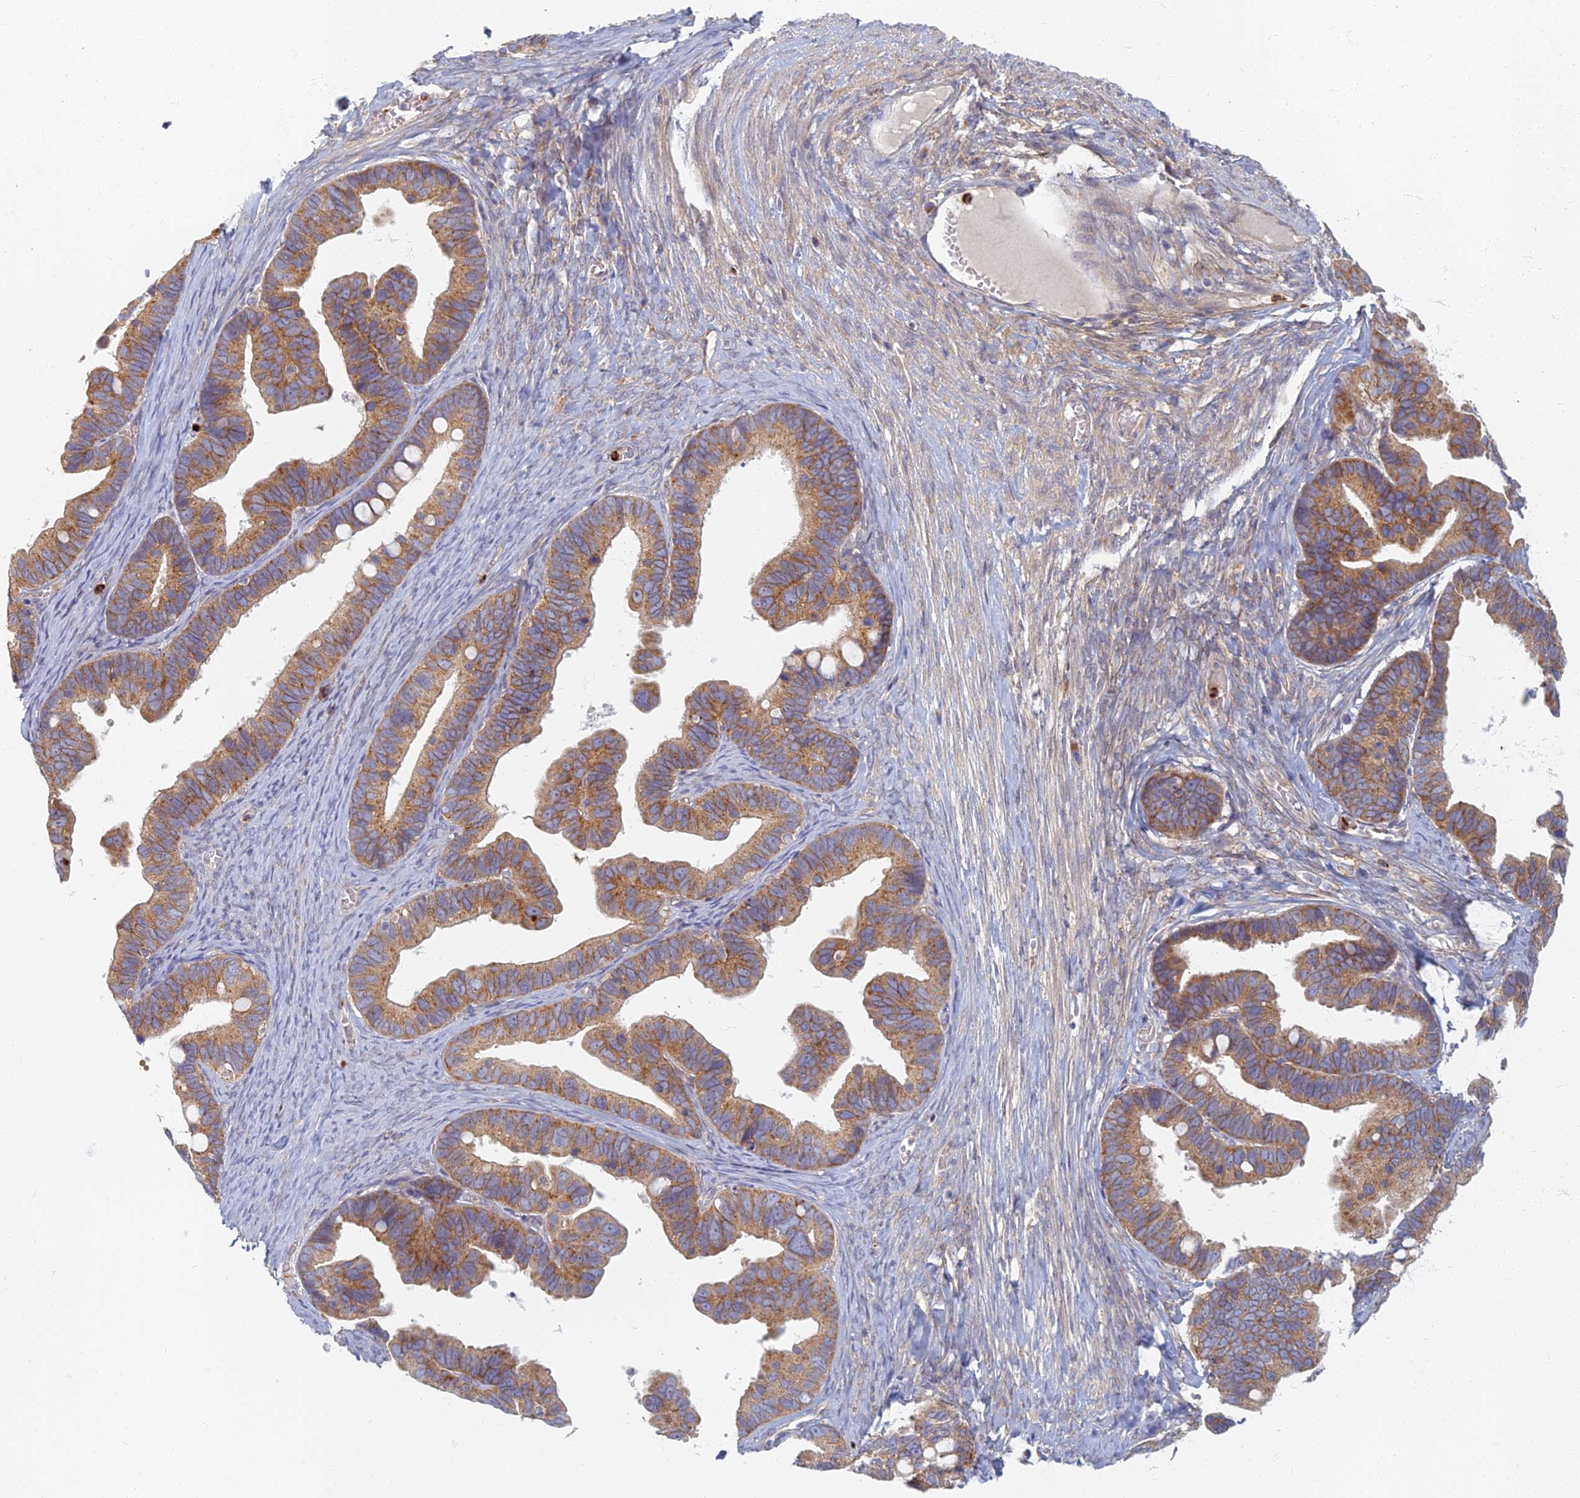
{"staining": {"intensity": "moderate", "quantity": ">75%", "location": "cytoplasmic/membranous"}, "tissue": "ovarian cancer", "cell_type": "Tumor cells", "image_type": "cancer", "snomed": [{"axis": "morphology", "description": "Cystadenocarcinoma, serous, NOS"}, {"axis": "topography", "description": "Ovary"}], "caption": "This histopathology image reveals immunohistochemistry (IHC) staining of ovarian cancer (serous cystadenocarcinoma), with medium moderate cytoplasmic/membranous positivity in about >75% of tumor cells.", "gene": "PROX2", "patient": {"sex": "female", "age": 56}}